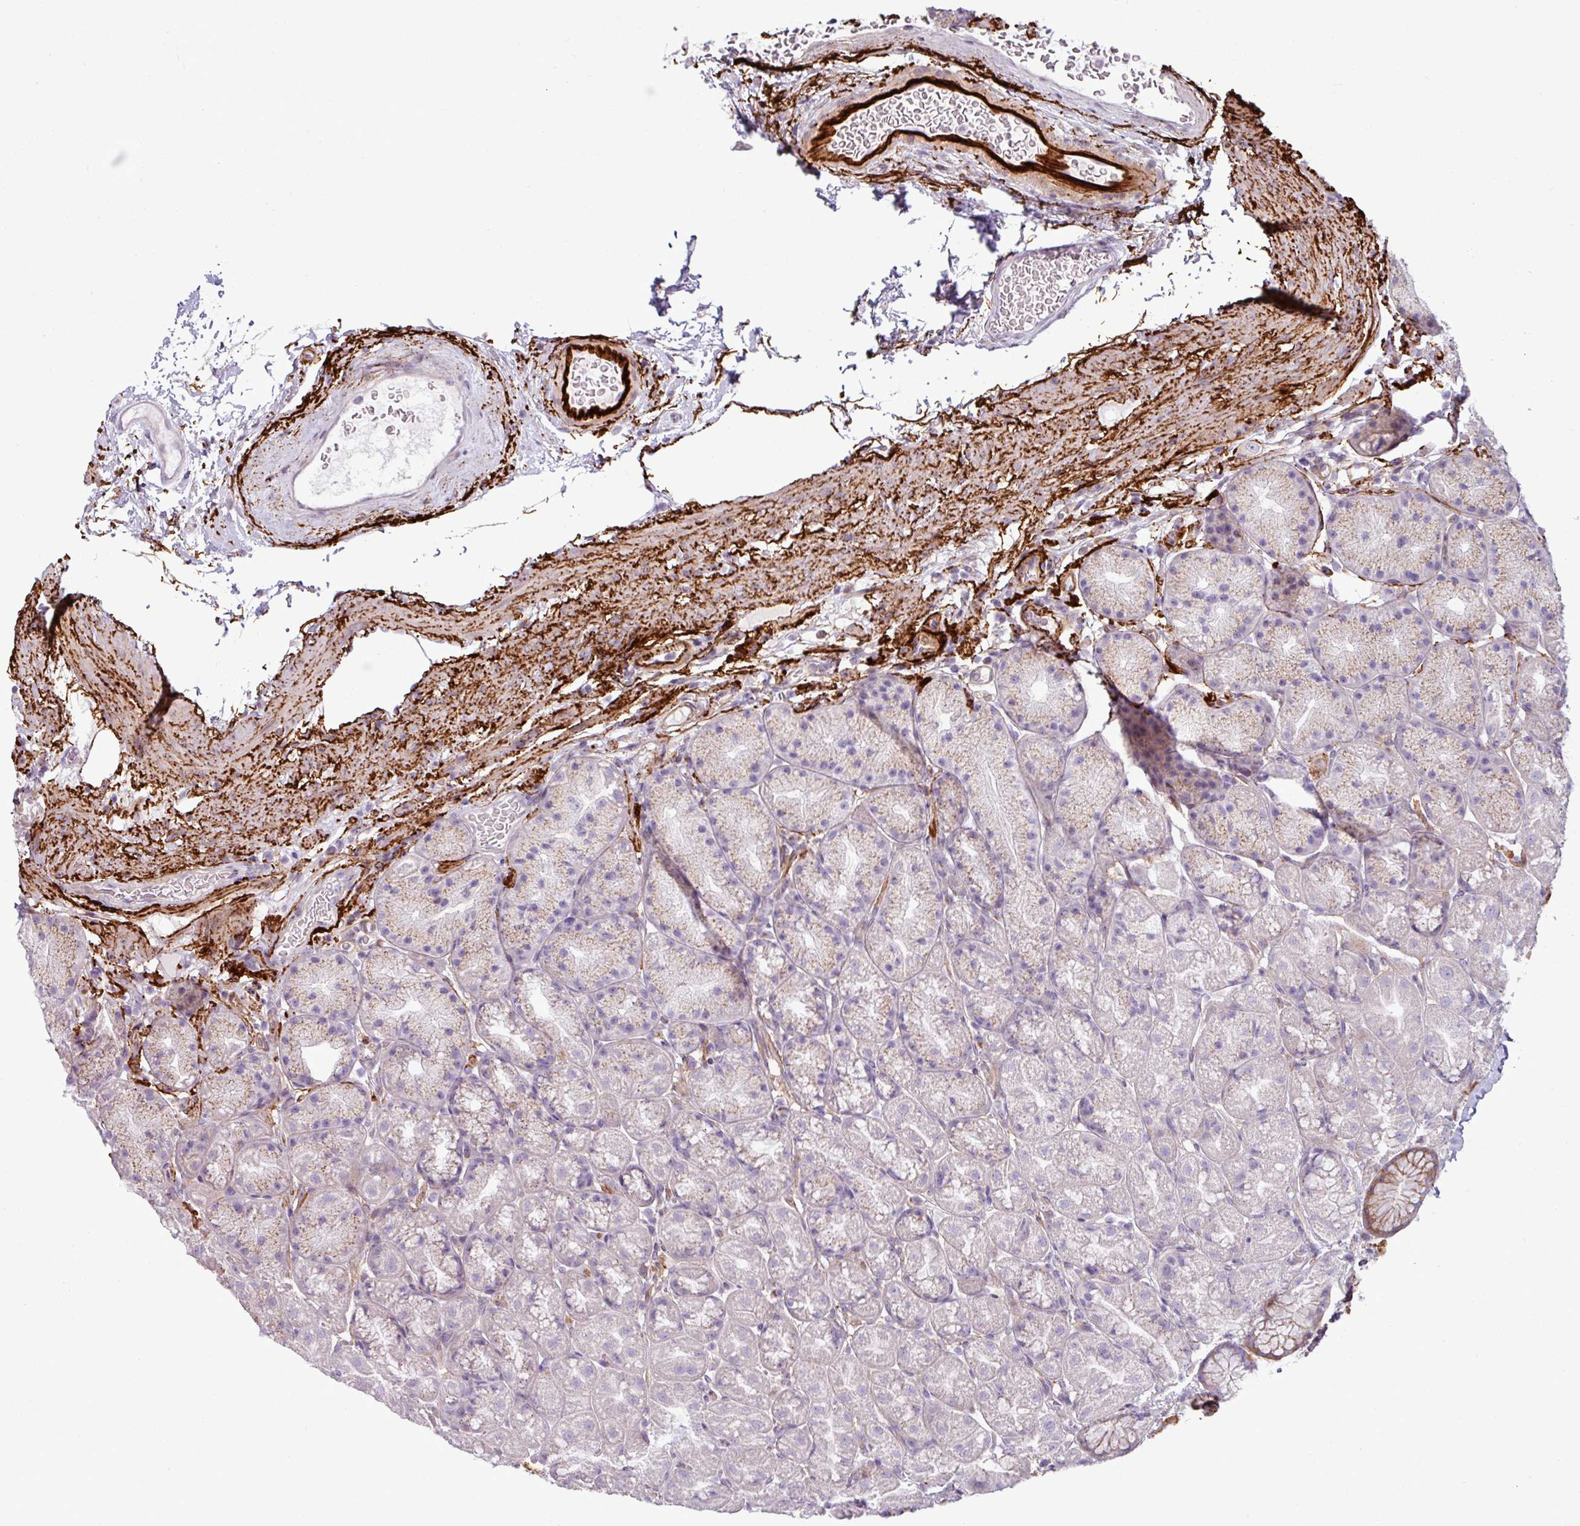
{"staining": {"intensity": "moderate", "quantity": "<25%", "location": "cytoplasmic/membranous"}, "tissue": "stomach", "cell_type": "Glandular cells", "image_type": "normal", "snomed": [{"axis": "morphology", "description": "Normal tissue, NOS"}, {"axis": "topography", "description": "Stomach, lower"}], "caption": "Moderate cytoplasmic/membranous protein positivity is present in approximately <25% of glandular cells in stomach.", "gene": "COL8A1", "patient": {"sex": "male", "age": 67}}